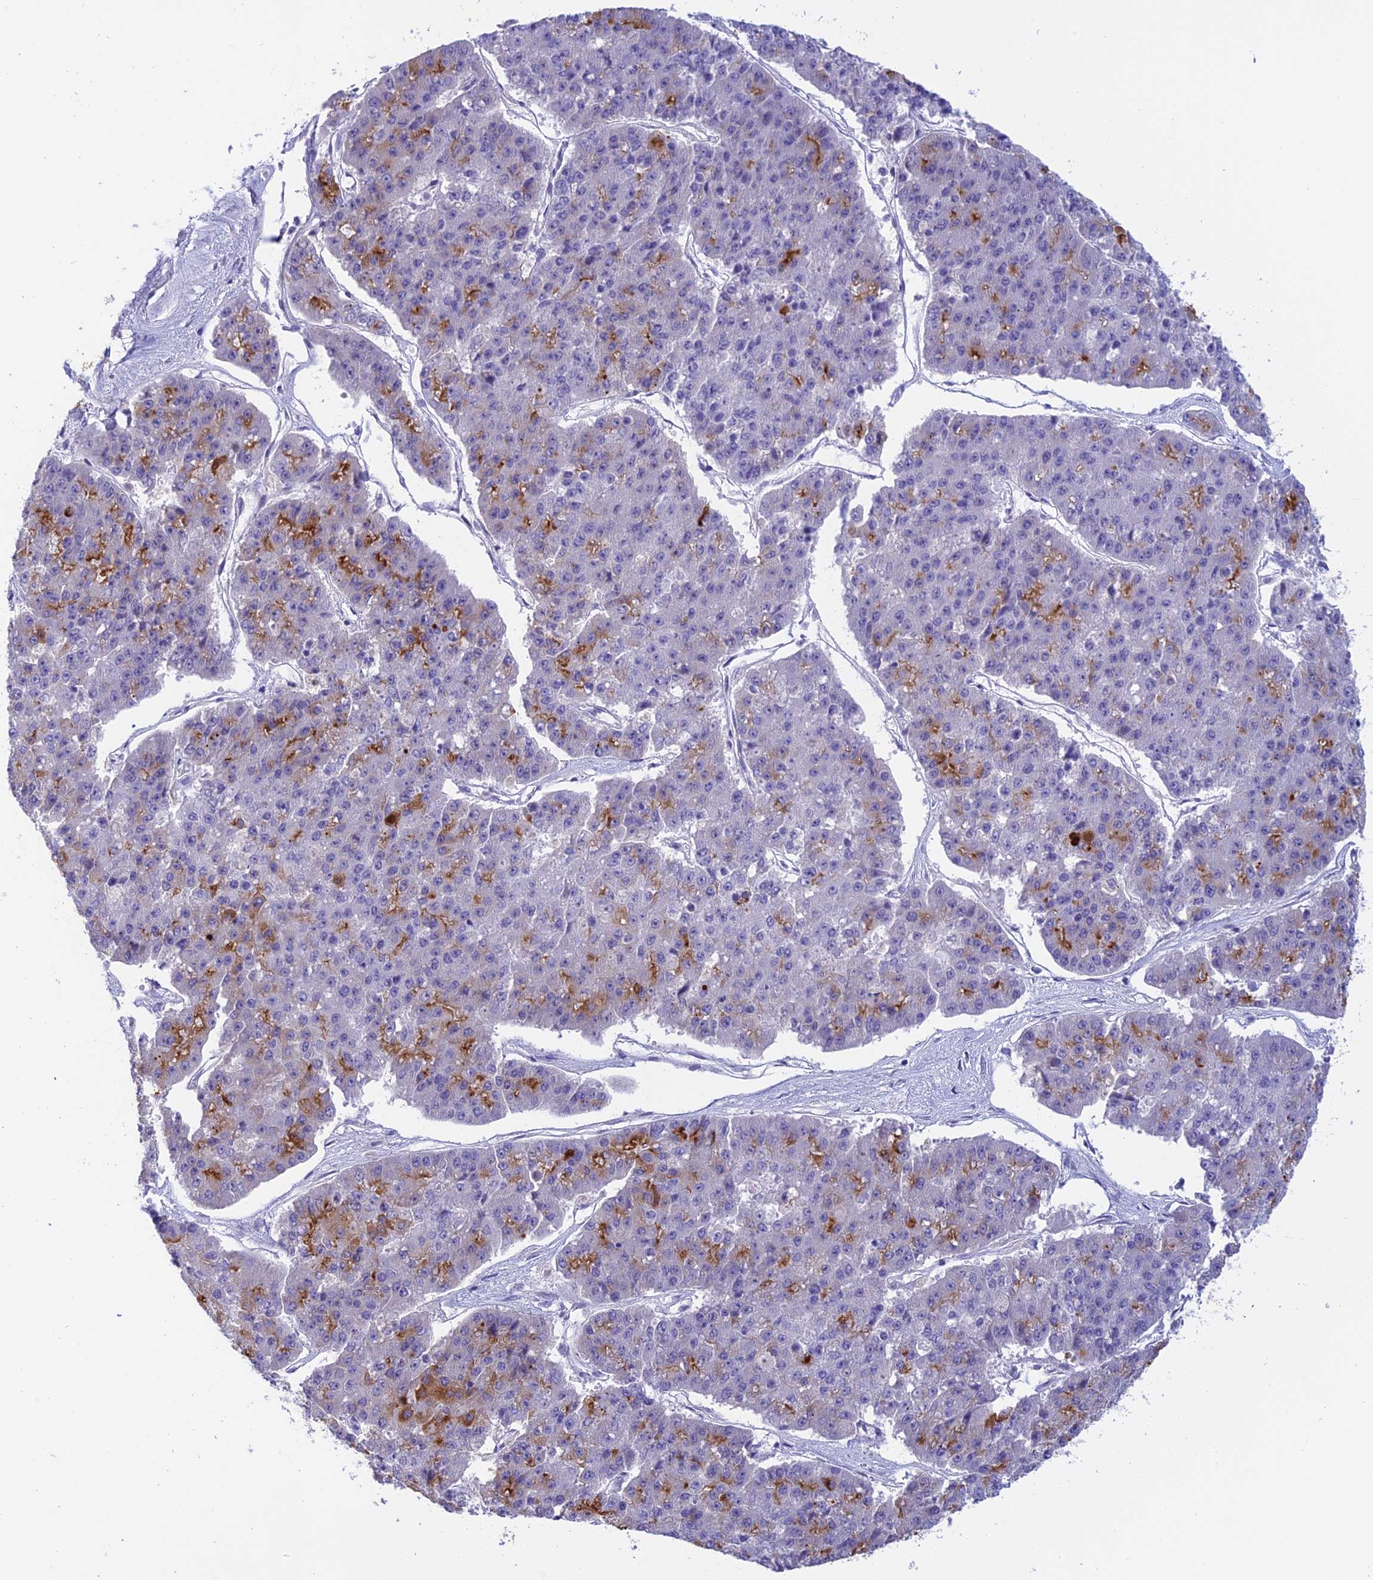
{"staining": {"intensity": "moderate", "quantity": "<25%", "location": "cytoplasmic/membranous"}, "tissue": "pancreatic cancer", "cell_type": "Tumor cells", "image_type": "cancer", "snomed": [{"axis": "morphology", "description": "Adenocarcinoma, NOS"}, {"axis": "topography", "description": "Pancreas"}], "caption": "A high-resolution histopathology image shows immunohistochemistry staining of pancreatic cancer (adenocarcinoma), which shows moderate cytoplasmic/membranous staining in approximately <25% of tumor cells. (Brightfield microscopy of DAB IHC at high magnification).", "gene": "C17orf67", "patient": {"sex": "male", "age": 50}}